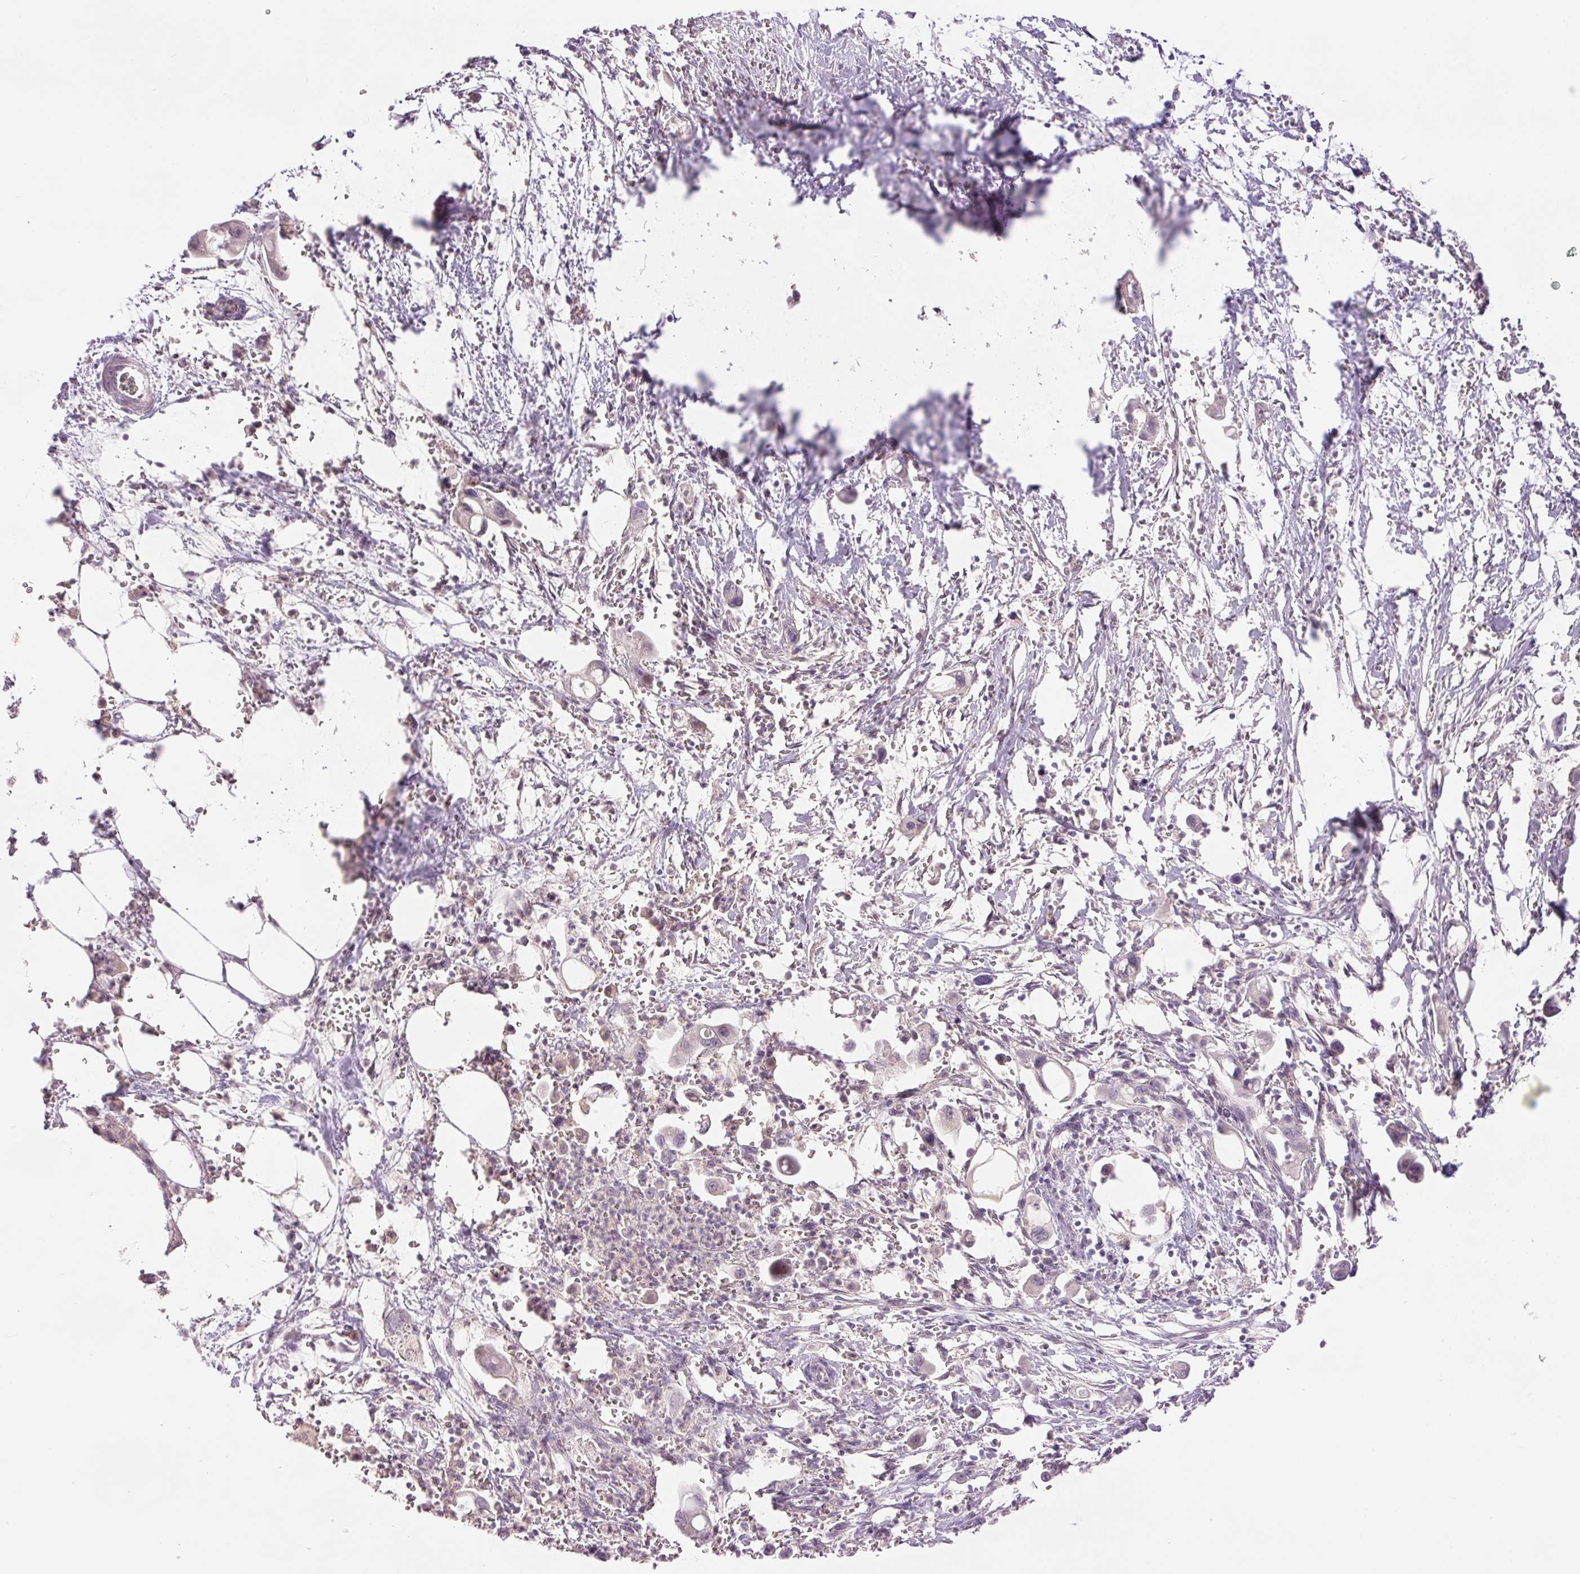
{"staining": {"intensity": "negative", "quantity": "none", "location": "none"}, "tissue": "pancreatic cancer", "cell_type": "Tumor cells", "image_type": "cancer", "snomed": [{"axis": "morphology", "description": "Adenocarcinoma, NOS"}, {"axis": "topography", "description": "Pancreas"}], "caption": "Protein analysis of adenocarcinoma (pancreatic) exhibits no significant staining in tumor cells.", "gene": "LY6G6D", "patient": {"sex": "male", "age": 61}}